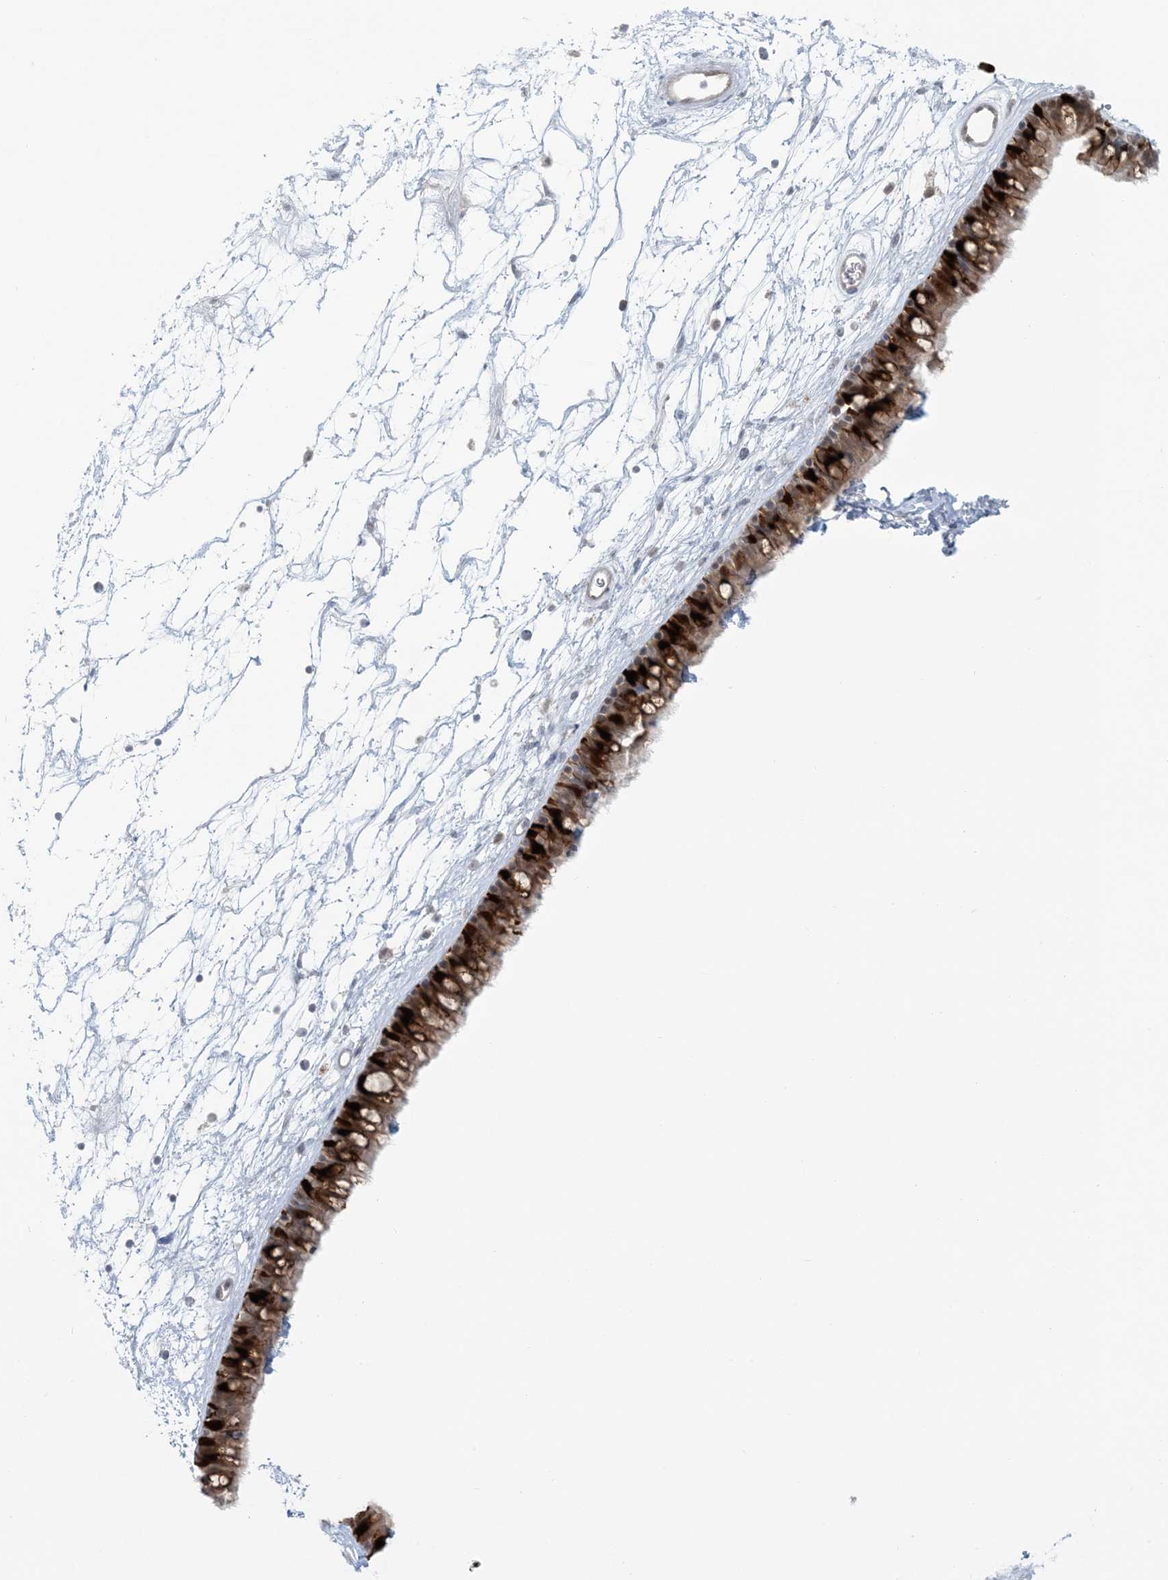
{"staining": {"intensity": "strong", "quantity": ">75%", "location": "cytoplasmic/membranous,nuclear"}, "tissue": "nasopharynx", "cell_type": "Respiratory epithelial cells", "image_type": "normal", "snomed": [{"axis": "morphology", "description": "Normal tissue, NOS"}, {"axis": "topography", "description": "Nasopharynx"}], "caption": "The photomicrograph shows staining of unremarkable nasopharynx, revealing strong cytoplasmic/membranous,nuclear protein expression (brown color) within respiratory epithelial cells.", "gene": "NRBP2", "patient": {"sex": "male", "age": 64}}